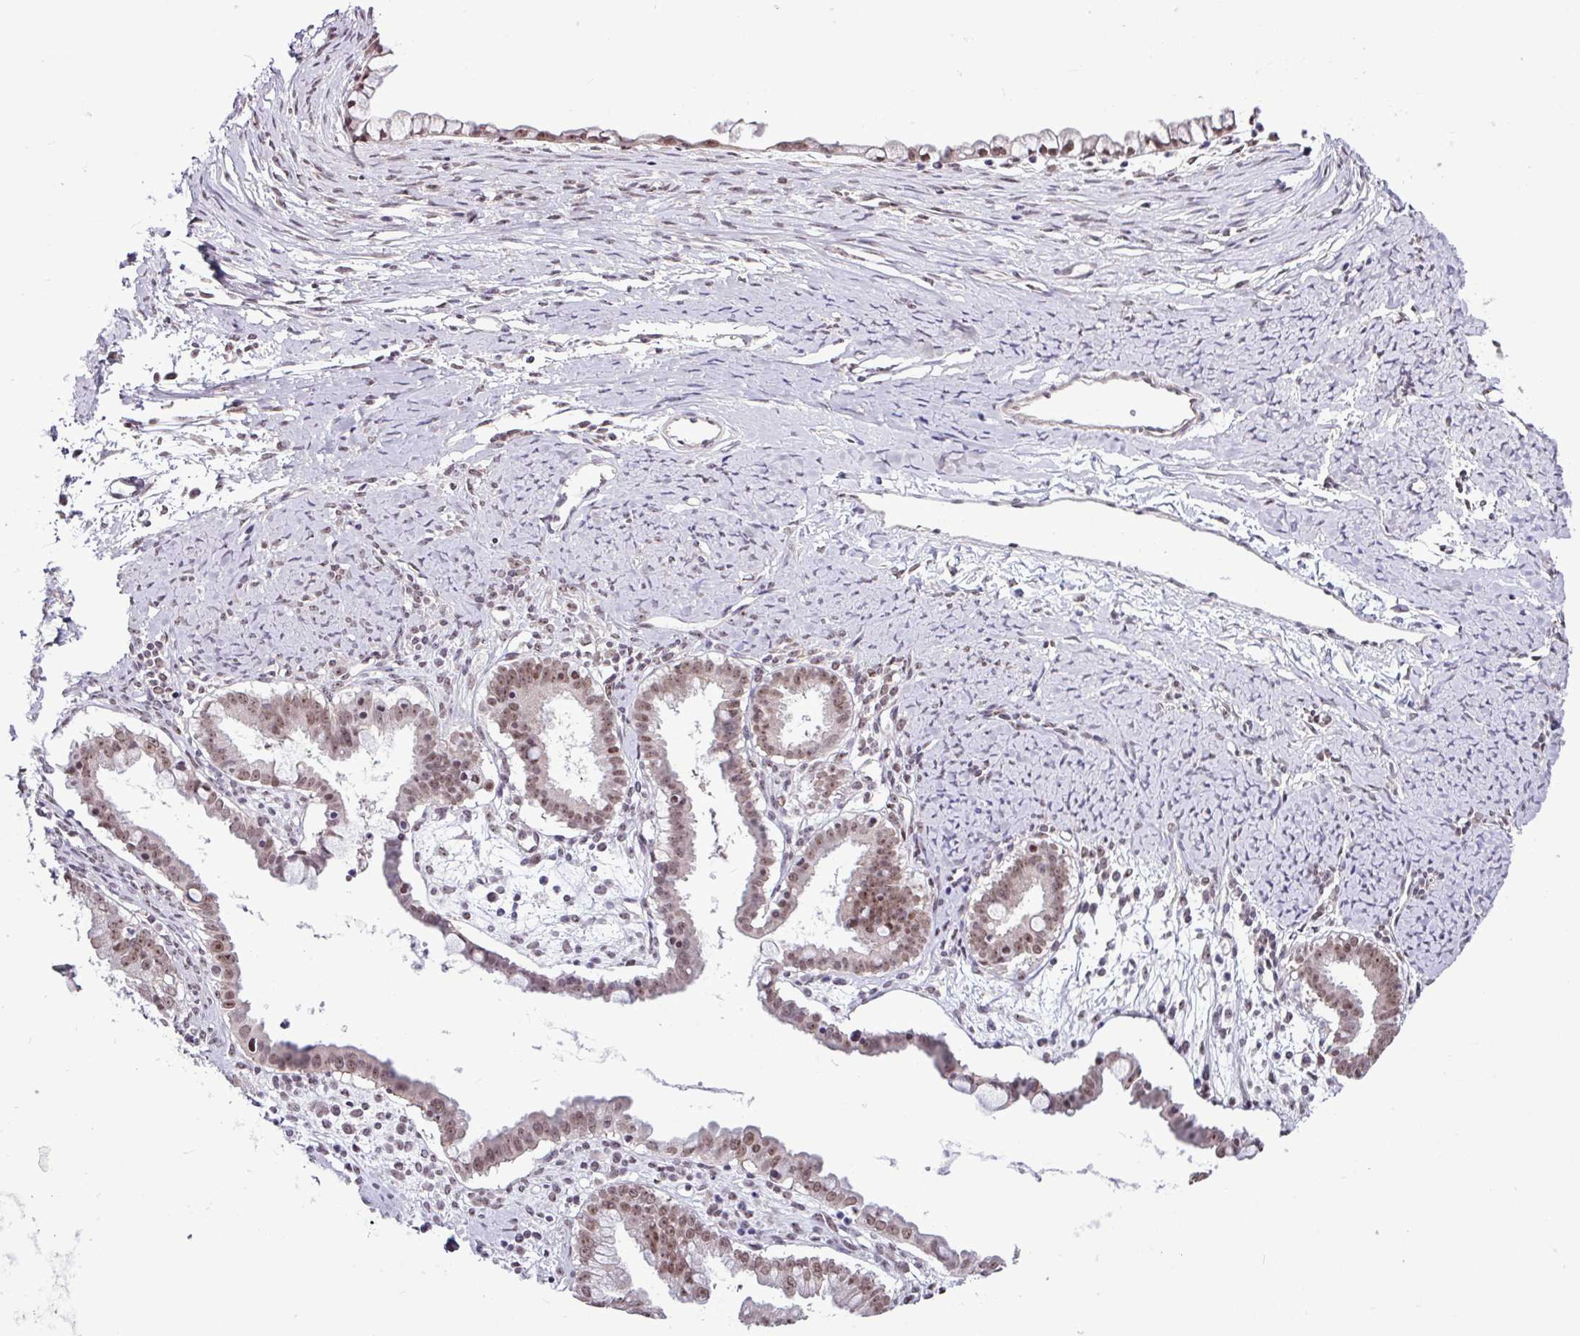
{"staining": {"intensity": "moderate", "quantity": ">75%", "location": "nuclear"}, "tissue": "ovarian cancer", "cell_type": "Tumor cells", "image_type": "cancer", "snomed": [{"axis": "morphology", "description": "Cystadenocarcinoma, mucinous, NOS"}, {"axis": "topography", "description": "Ovary"}], "caption": "Human ovarian mucinous cystadenocarcinoma stained with a brown dye reveals moderate nuclear positive staining in approximately >75% of tumor cells.", "gene": "UTP18", "patient": {"sex": "female", "age": 61}}